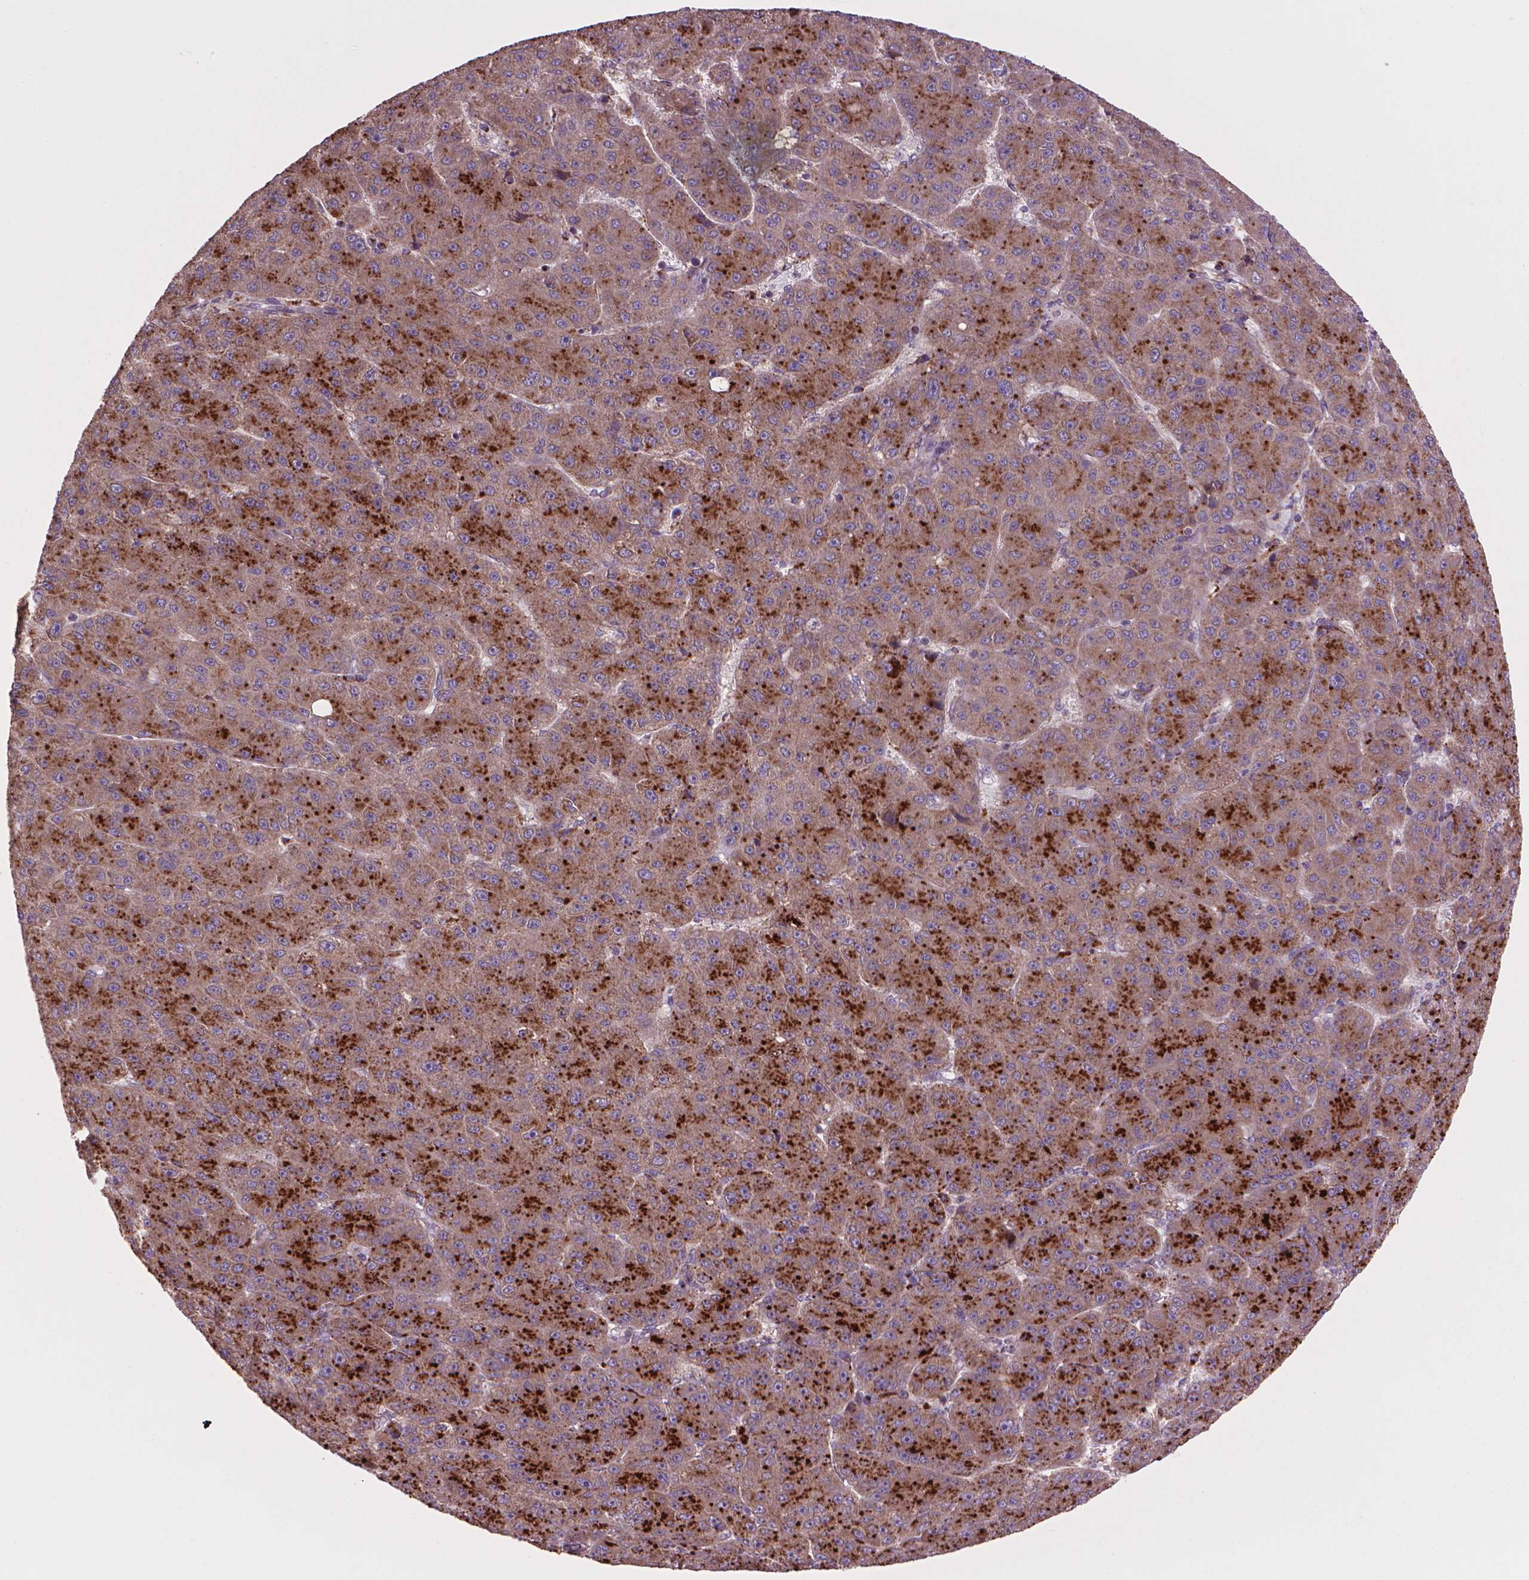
{"staining": {"intensity": "strong", "quantity": "25%-75%", "location": "cytoplasmic/membranous"}, "tissue": "liver cancer", "cell_type": "Tumor cells", "image_type": "cancer", "snomed": [{"axis": "morphology", "description": "Carcinoma, Hepatocellular, NOS"}, {"axis": "topography", "description": "Liver"}], "caption": "Protein staining demonstrates strong cytoplasmic/membranous expression in approximately 25%-75% of tumor cells in hepatocellular carcinoma (liver). The staining is performed using DAB brown chromogen to label protein expression. The nuclei are counter-stained blue using hematoxylin.", "gene": "GLB1", "patient": {"sex": "male", "age": 67}}